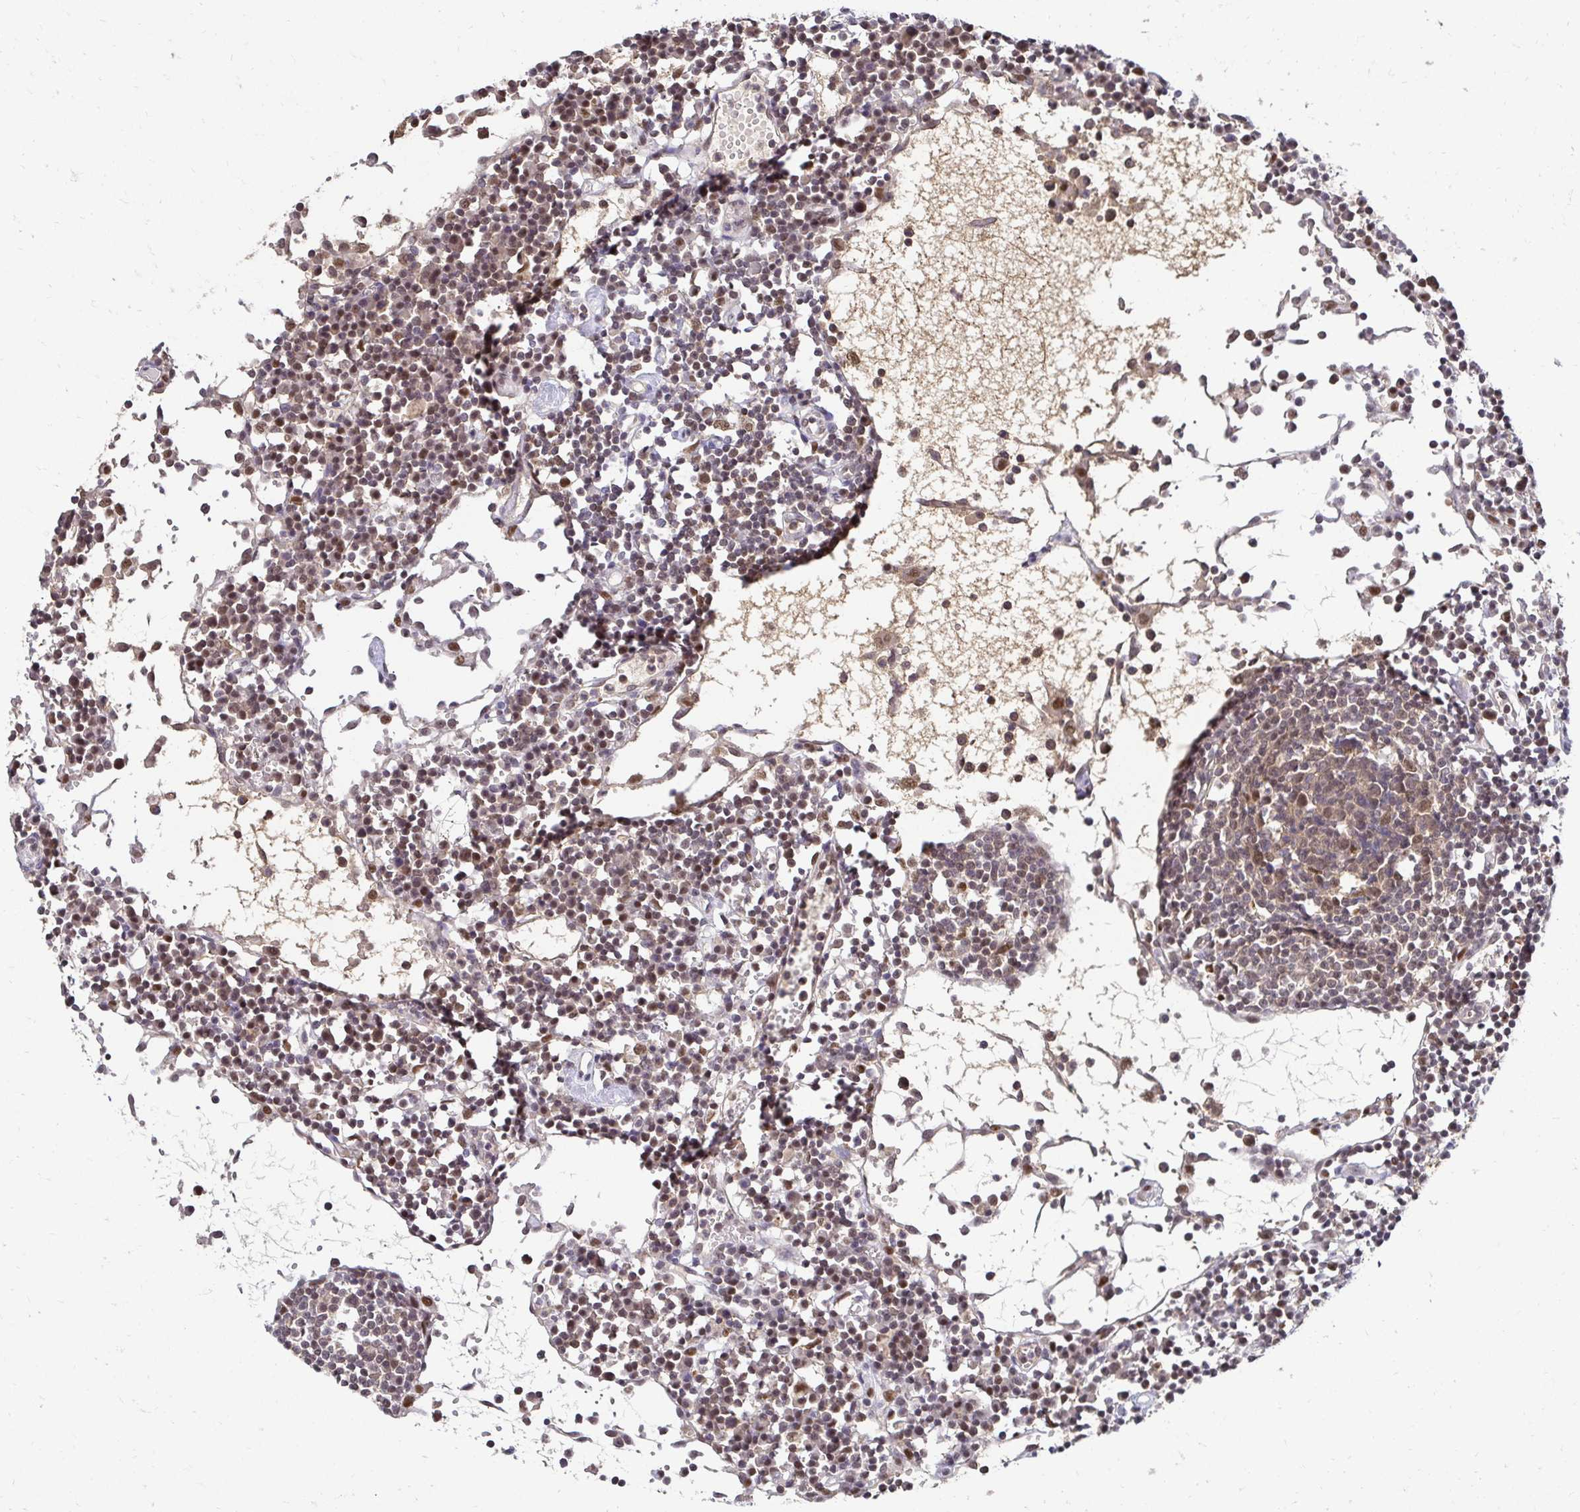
{"staining": {"intensity": "moderate", "quantity": ">75%", "location": "cytoplasmic/membranous,nuclear"}, "tissue": "lymph node", "cell_type": "Germinal center cells", "image_type": "normal", "snomed": [{"axis": "morphology", "description": "Normal tissue, NOS"}, {"axis": "topography", "description": "Lymph node"}], "caption": "Protein staining reveals moderate cytoplasmic/membranous,nuclear expression in about >75% of germinal center cells in unremarkable lymph node.", "gene": "PSMA4", "patient": {"sex": "female", "age": 78}}